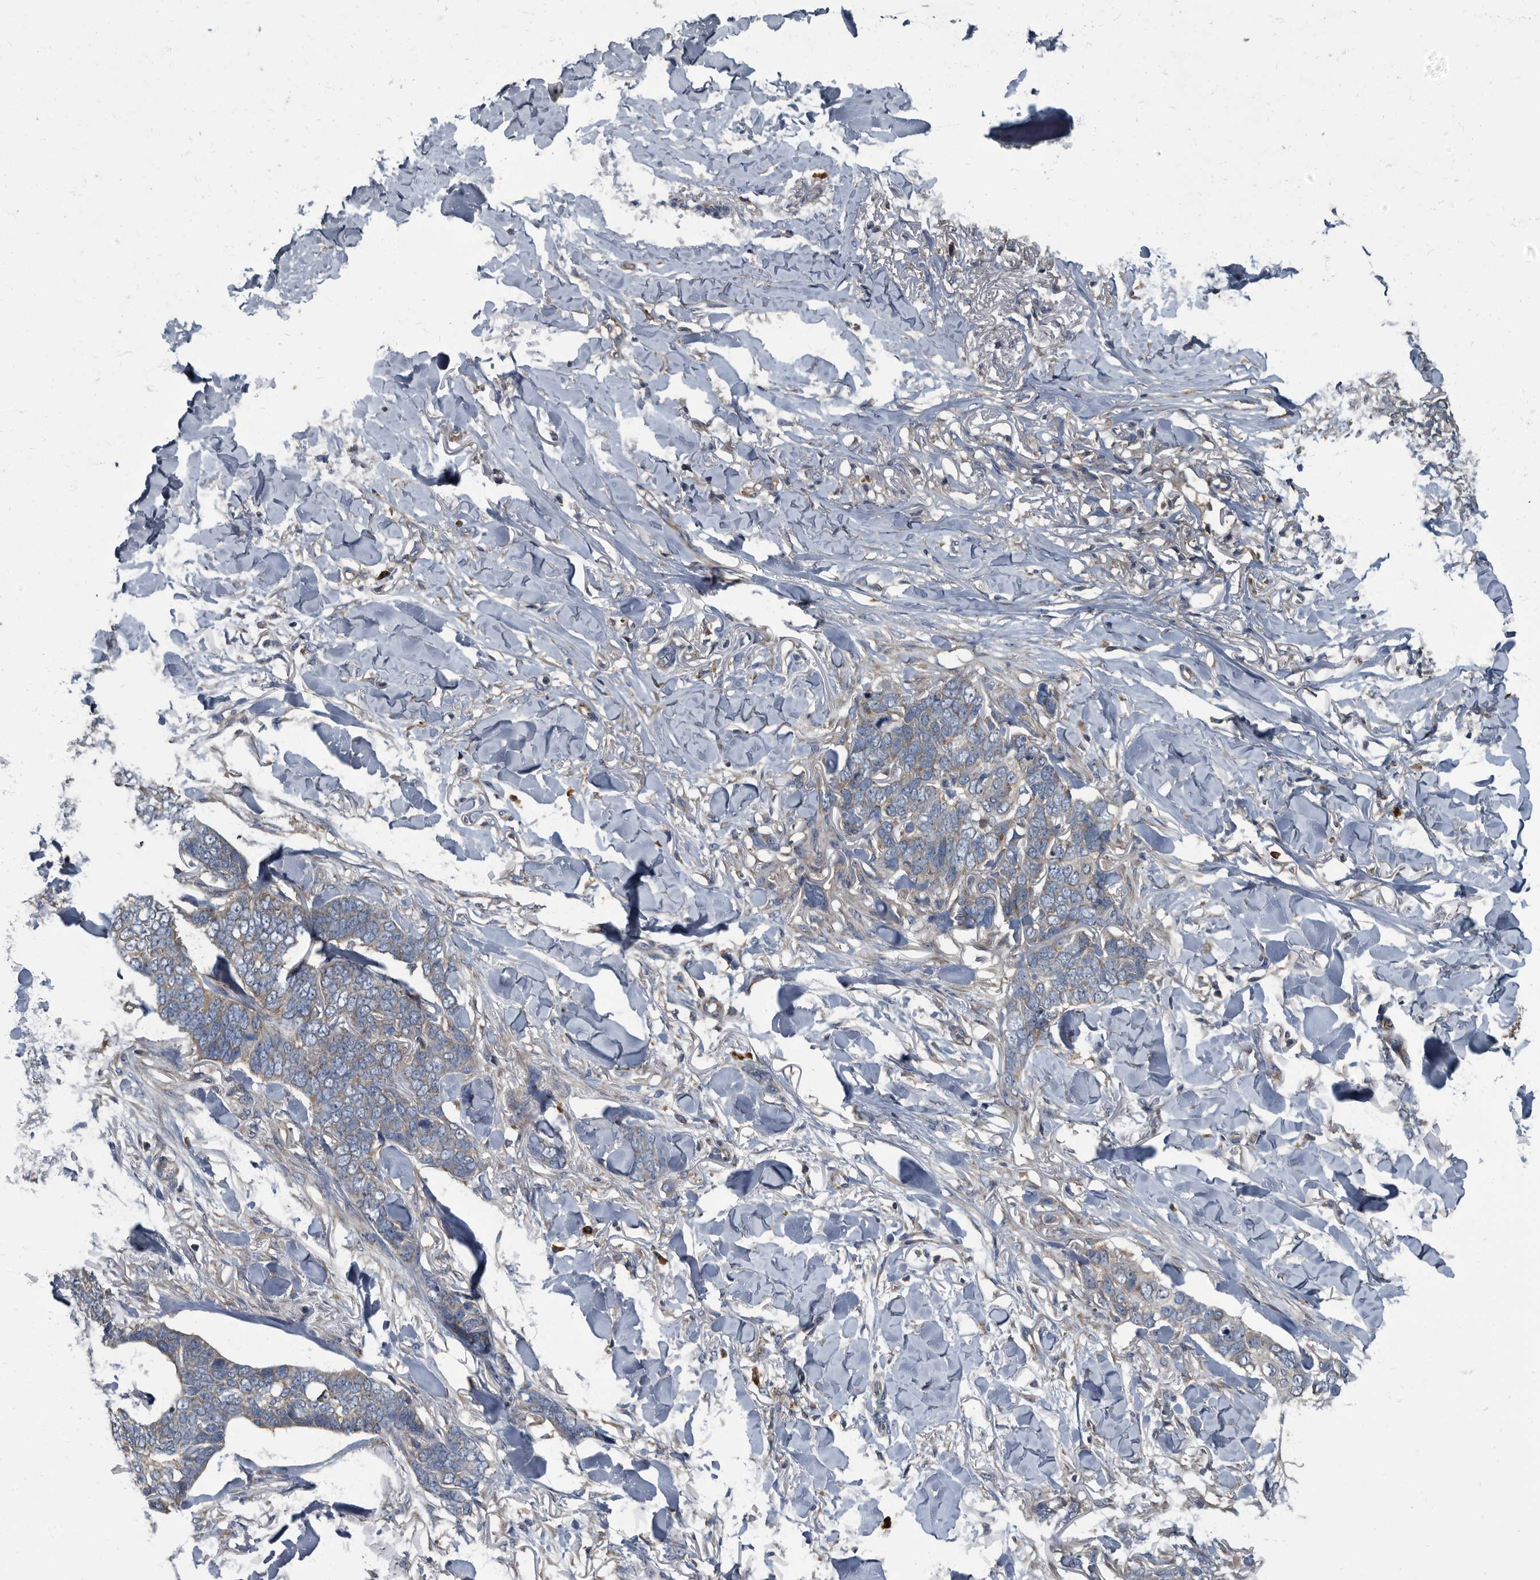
{"staining": {"intensity": "weak", "quantity": "<25%", "location": "cytoplasmic/membranous"}, "tissue": "skin cancer", "cell_type": "Tumor cells", "image_type": "cancer", "snomed": [{"axis": "morphology", "description": "Normal tissue, NOS"}, {"axis": "morphology", "description": "Basal cell carcinoma"}, {"axis": "topography", "description": "Skin"}], "caption": "This is a histopathology image of IHC staining of basal cell carcinoma (skin), which shows no expression in tumor cells.", "gene": "CDV3", "patient": {"sex": "male", "age": 77}}